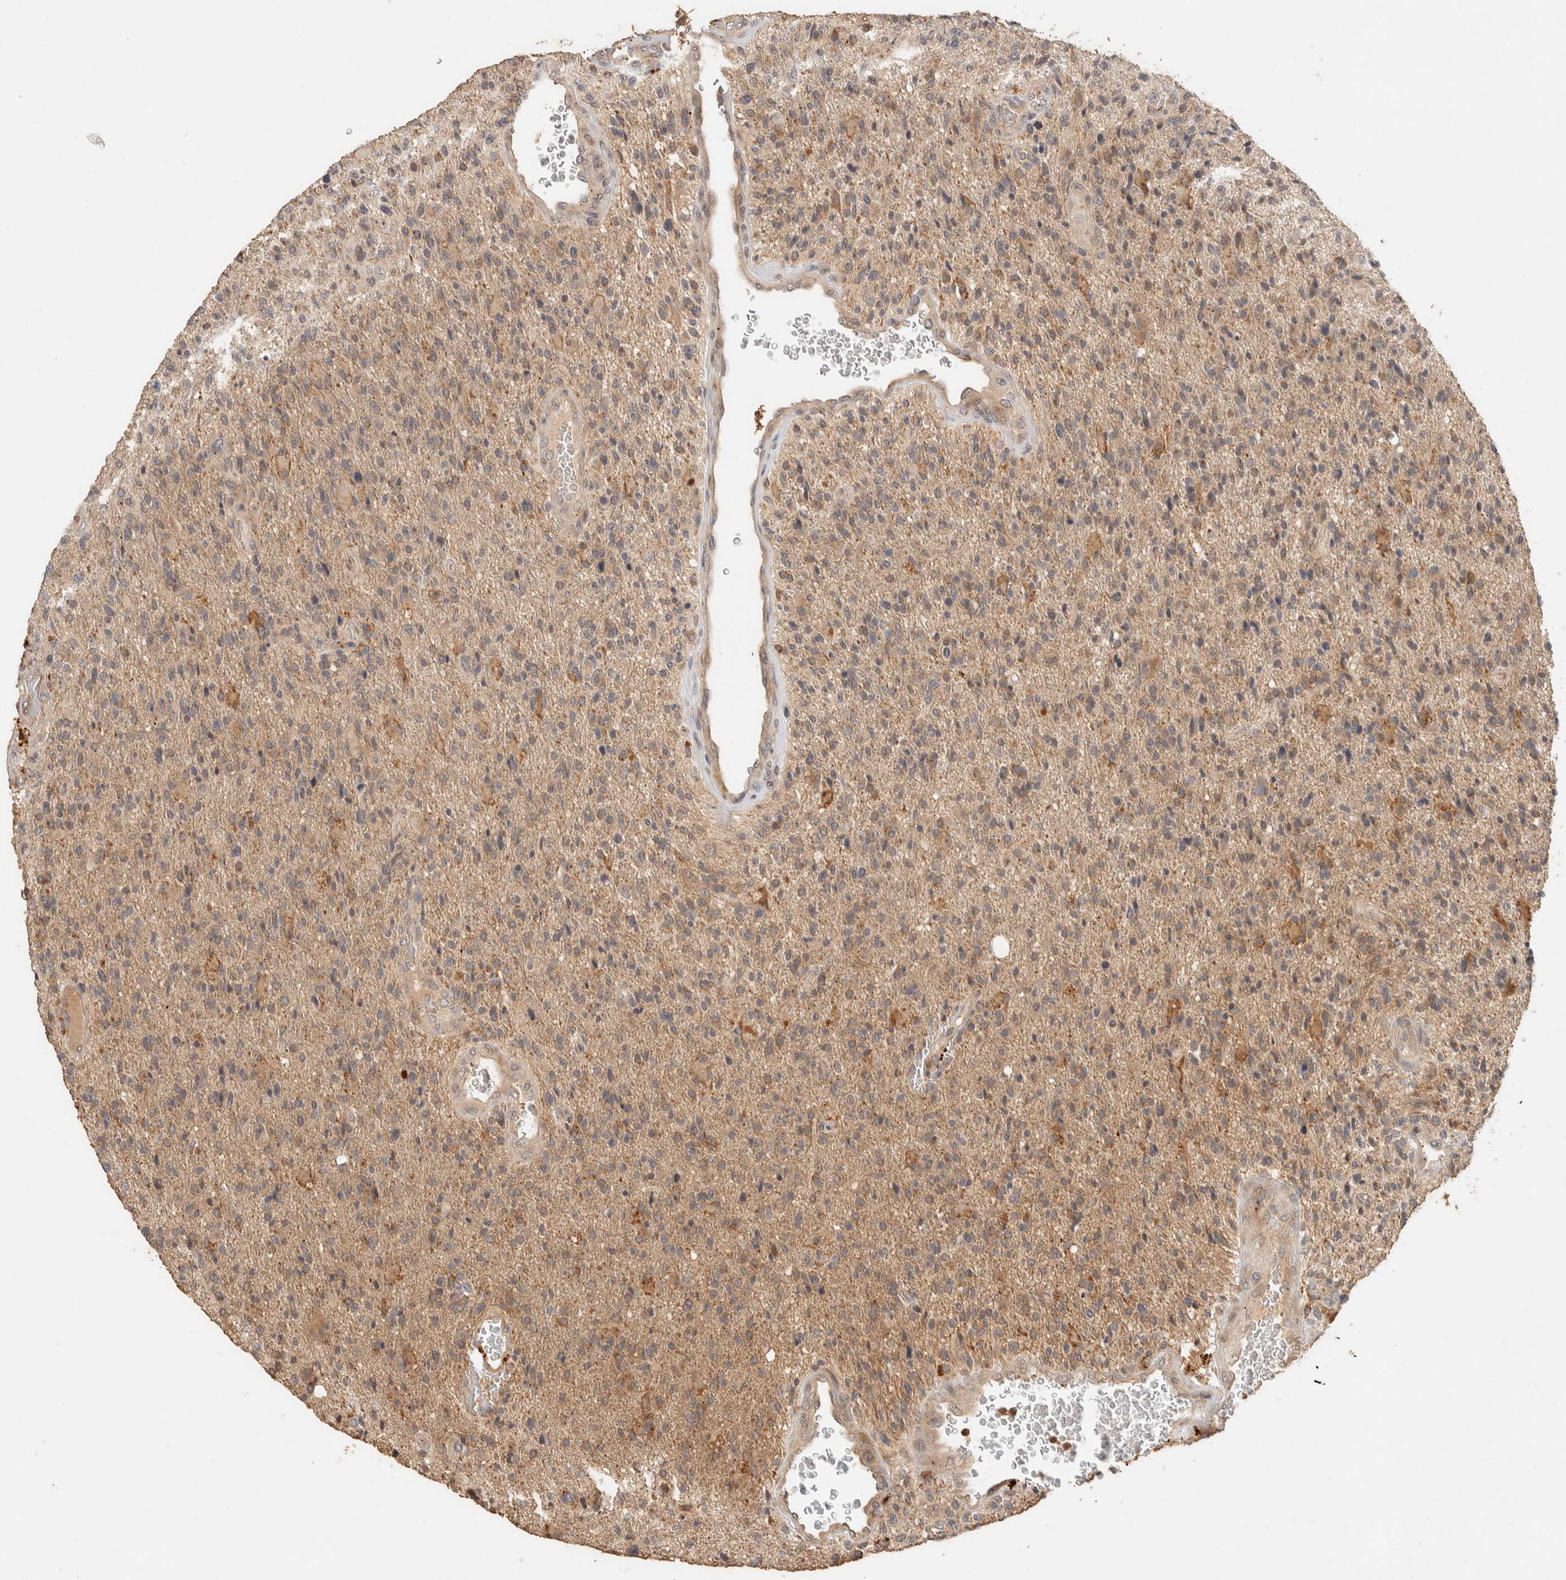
{"staining": {"intensity": "weak", "quantity": "25%-75%", "location": "cytoplasmic/membranous"}, "tissue": "glioma", "cell_type": "Tumor cells", "image_type": "cancer", "snomed": [{"axis": "morphology", "description": "Glioma, malignant, High grade"}, {"axis": "topography", "description": "Brain"}], "caption": "The photomicrograph demonstrates immunohistochemical staining of malignant glioma (high-grade). There is weak cytoplasmic/membranous expression is present in approximately 25%-75% of tumor cells.", "gene": "ITPA", "patient": {"sex": "male", "age": 72}}